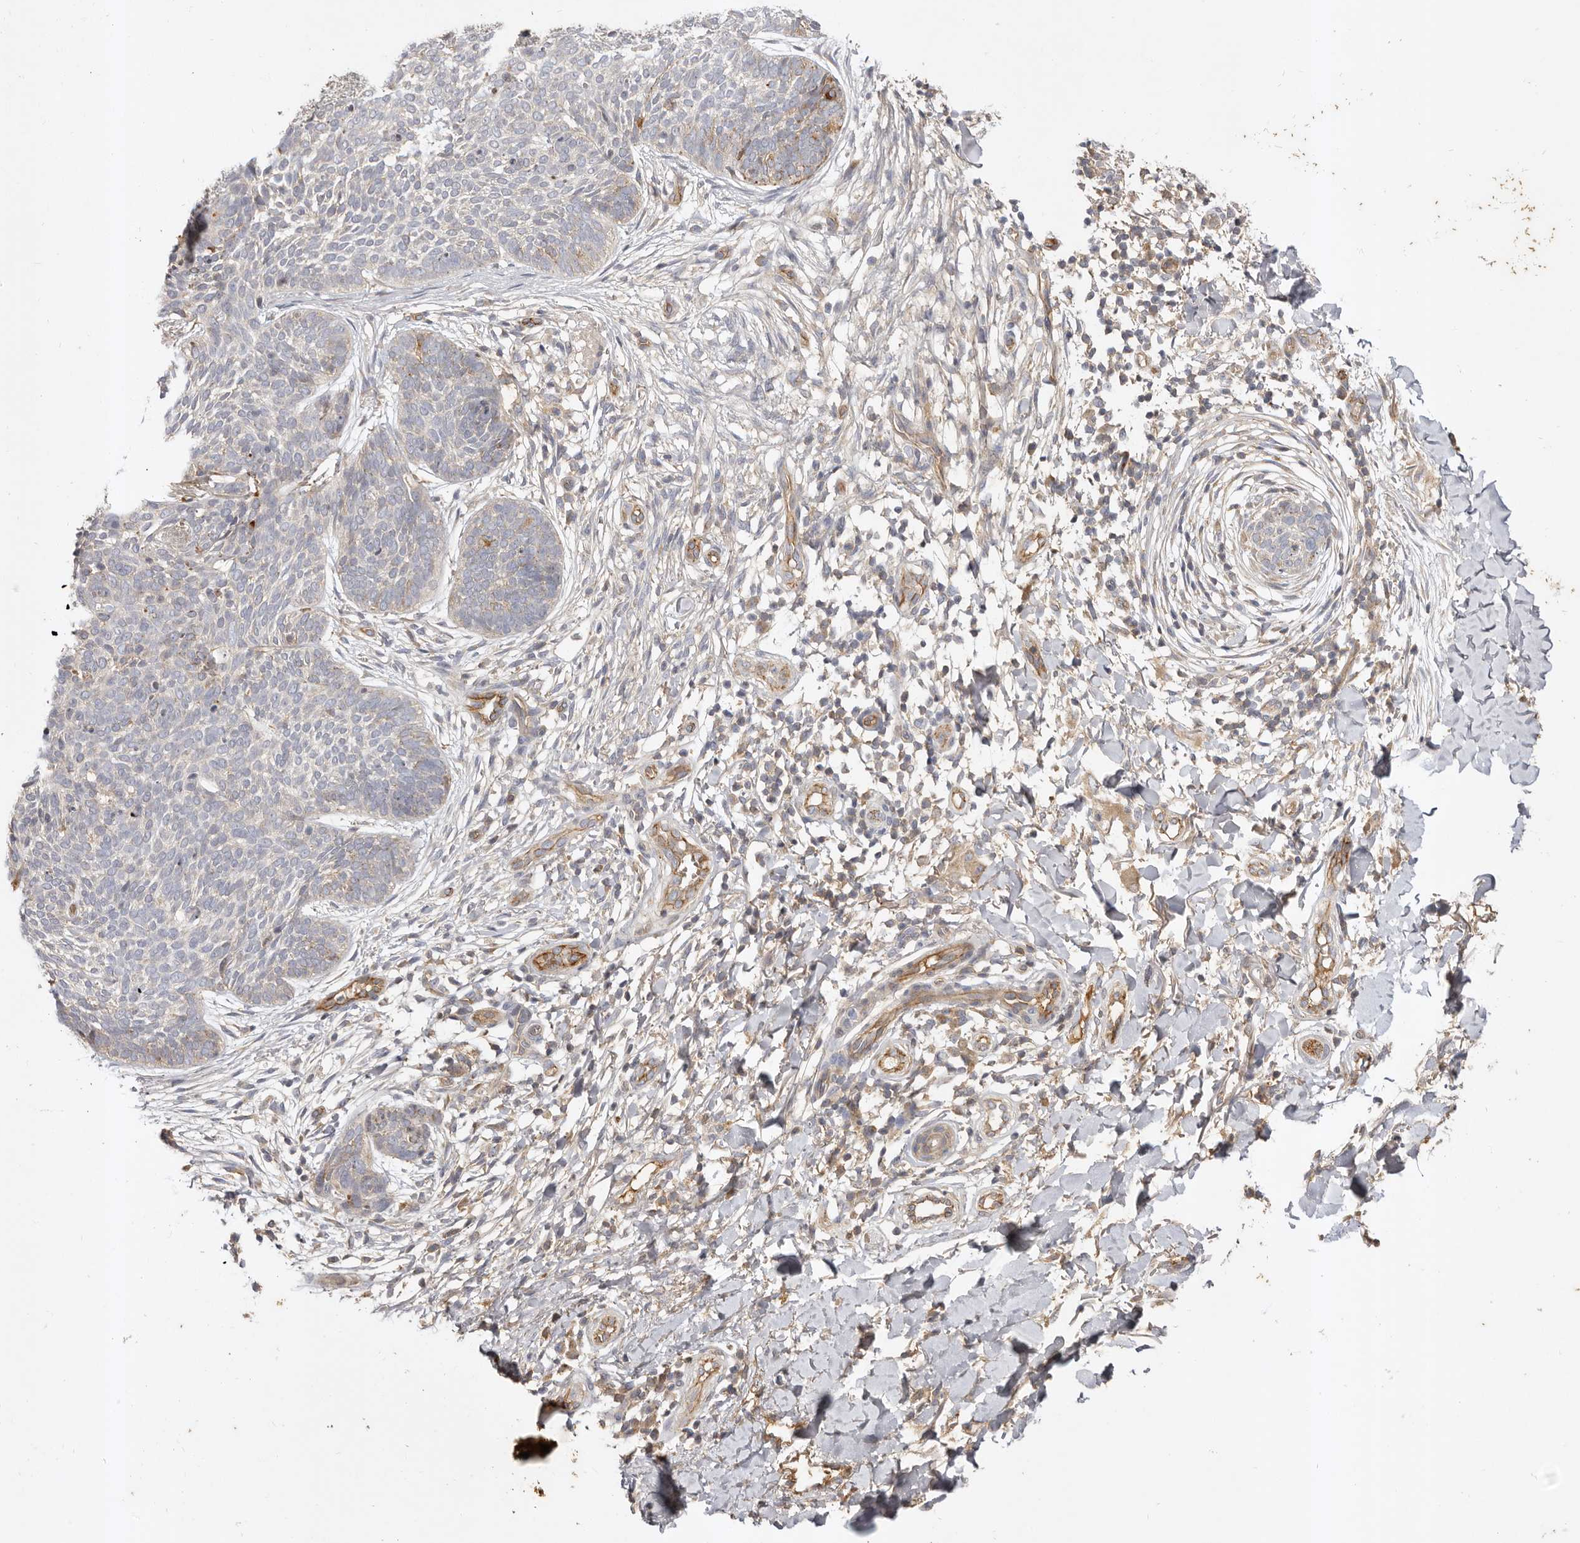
{"staining": {"intensity": "negative", "quantity": "none", "location": "none"}, "tissue": "skin cancer", "cell_type": "Tumor cells", "image_type": "cancer", "snomed": [{"axis": "morphology", "description": "Basal cell carcinoma"}, {"axis": "topography", "description": "Skin"}], "caption": "This is an immunohistochemistry (IHC) image of skin basal cell carcinoma. There is no staining in tumor cells.", "gene": "ADAMTS9", "patient": {"sex": "female", "age": 64}}